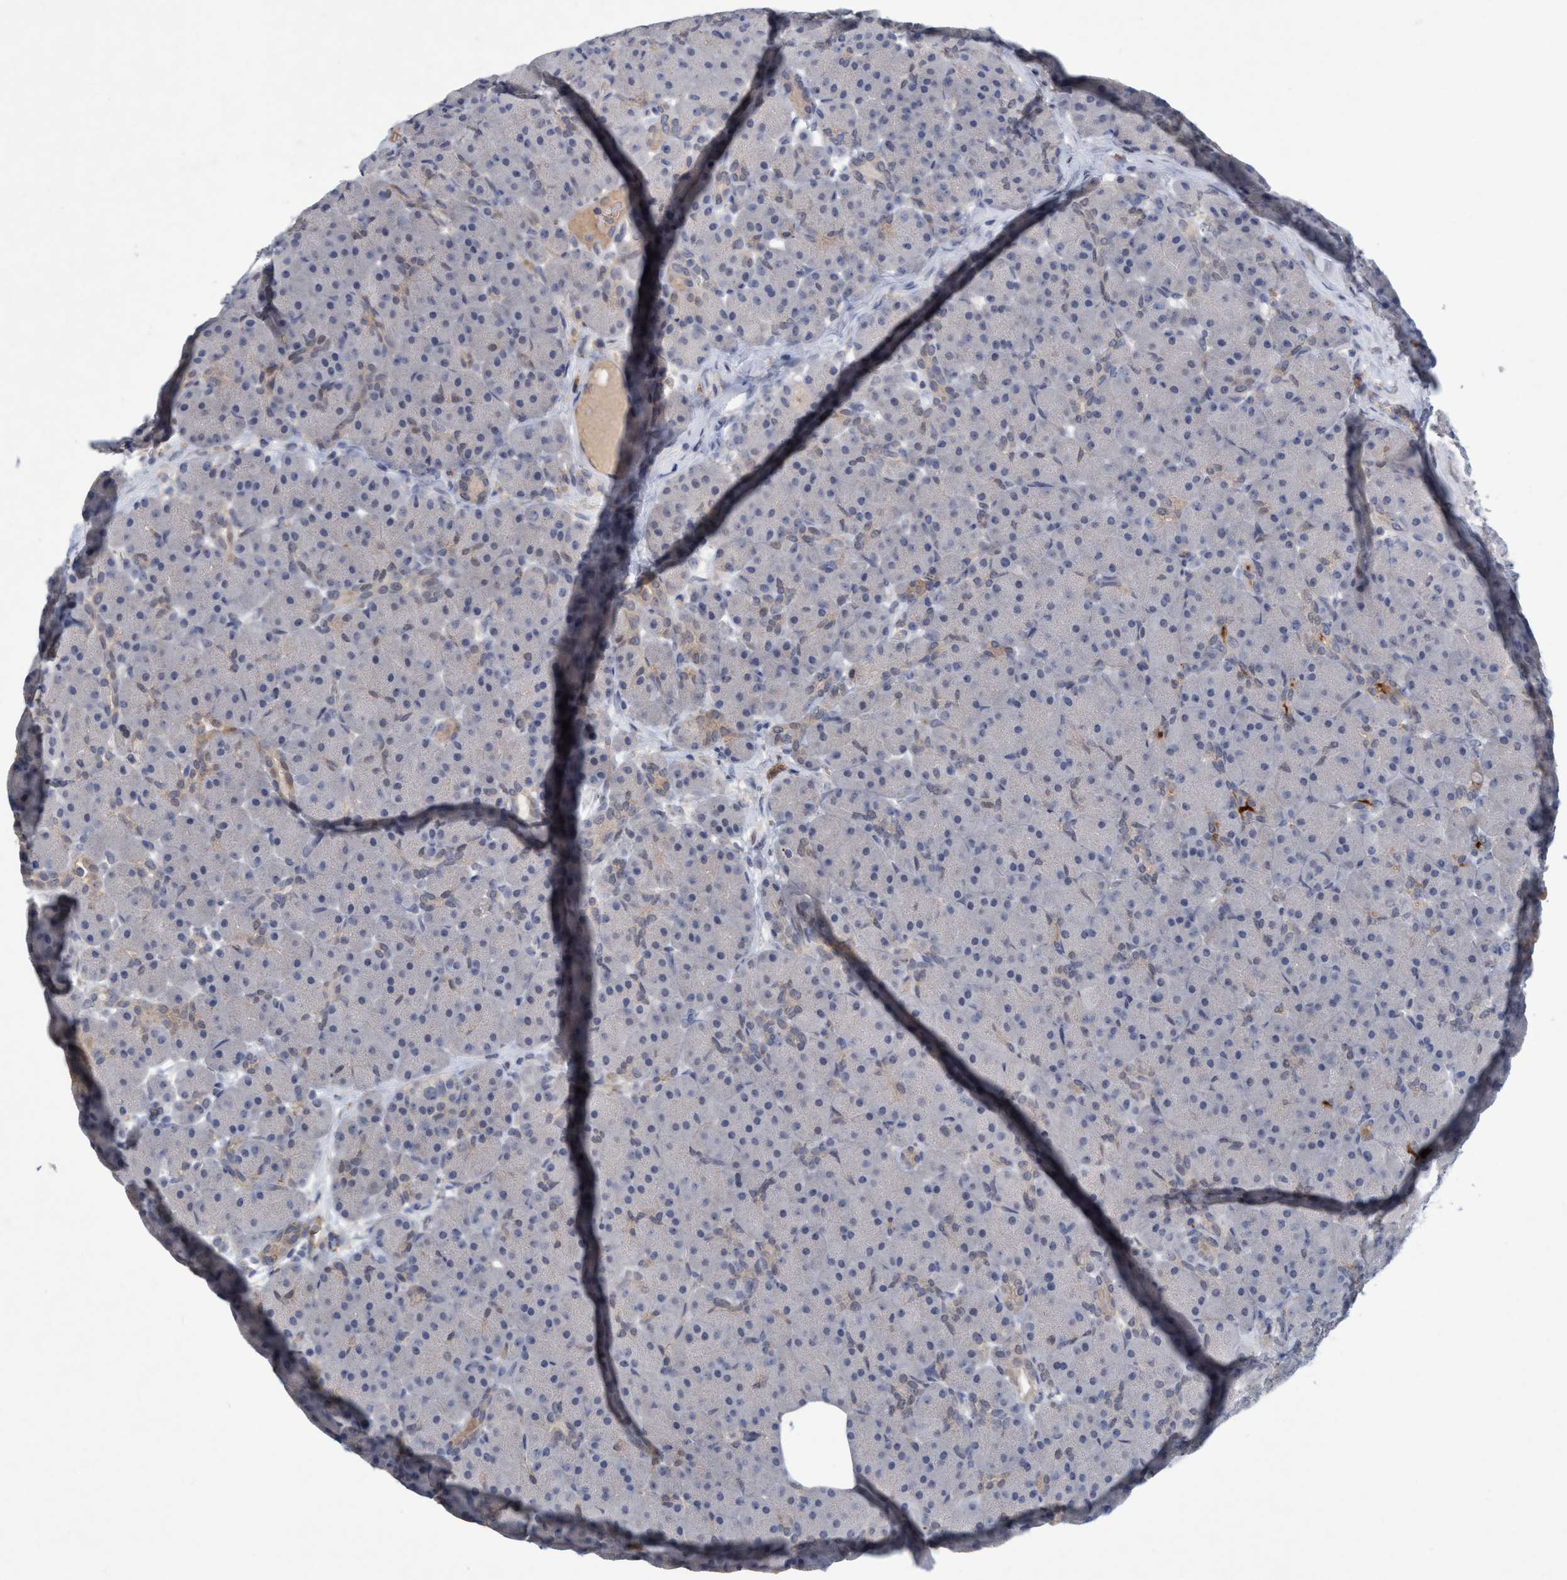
{"staining": {"intensity": "weak", "quantity": "<25%", "location": "cytoplasmic/membranous"}, "tissue": "pancreas", "cell_type": "Exocrine glandular cells", "image_type": "normal", "snomed": [{"axis": "morphology", "description": "Normal tissue, NOS"}, {"axis": "topography", "description": "Pancreas"}], "caption": "Human pancreas stained for a protein using IHC demonstrates no positivity in exocrine glandular cells.", "gene": "RNF208", "patient": {"sex": "male", "age": 66}}